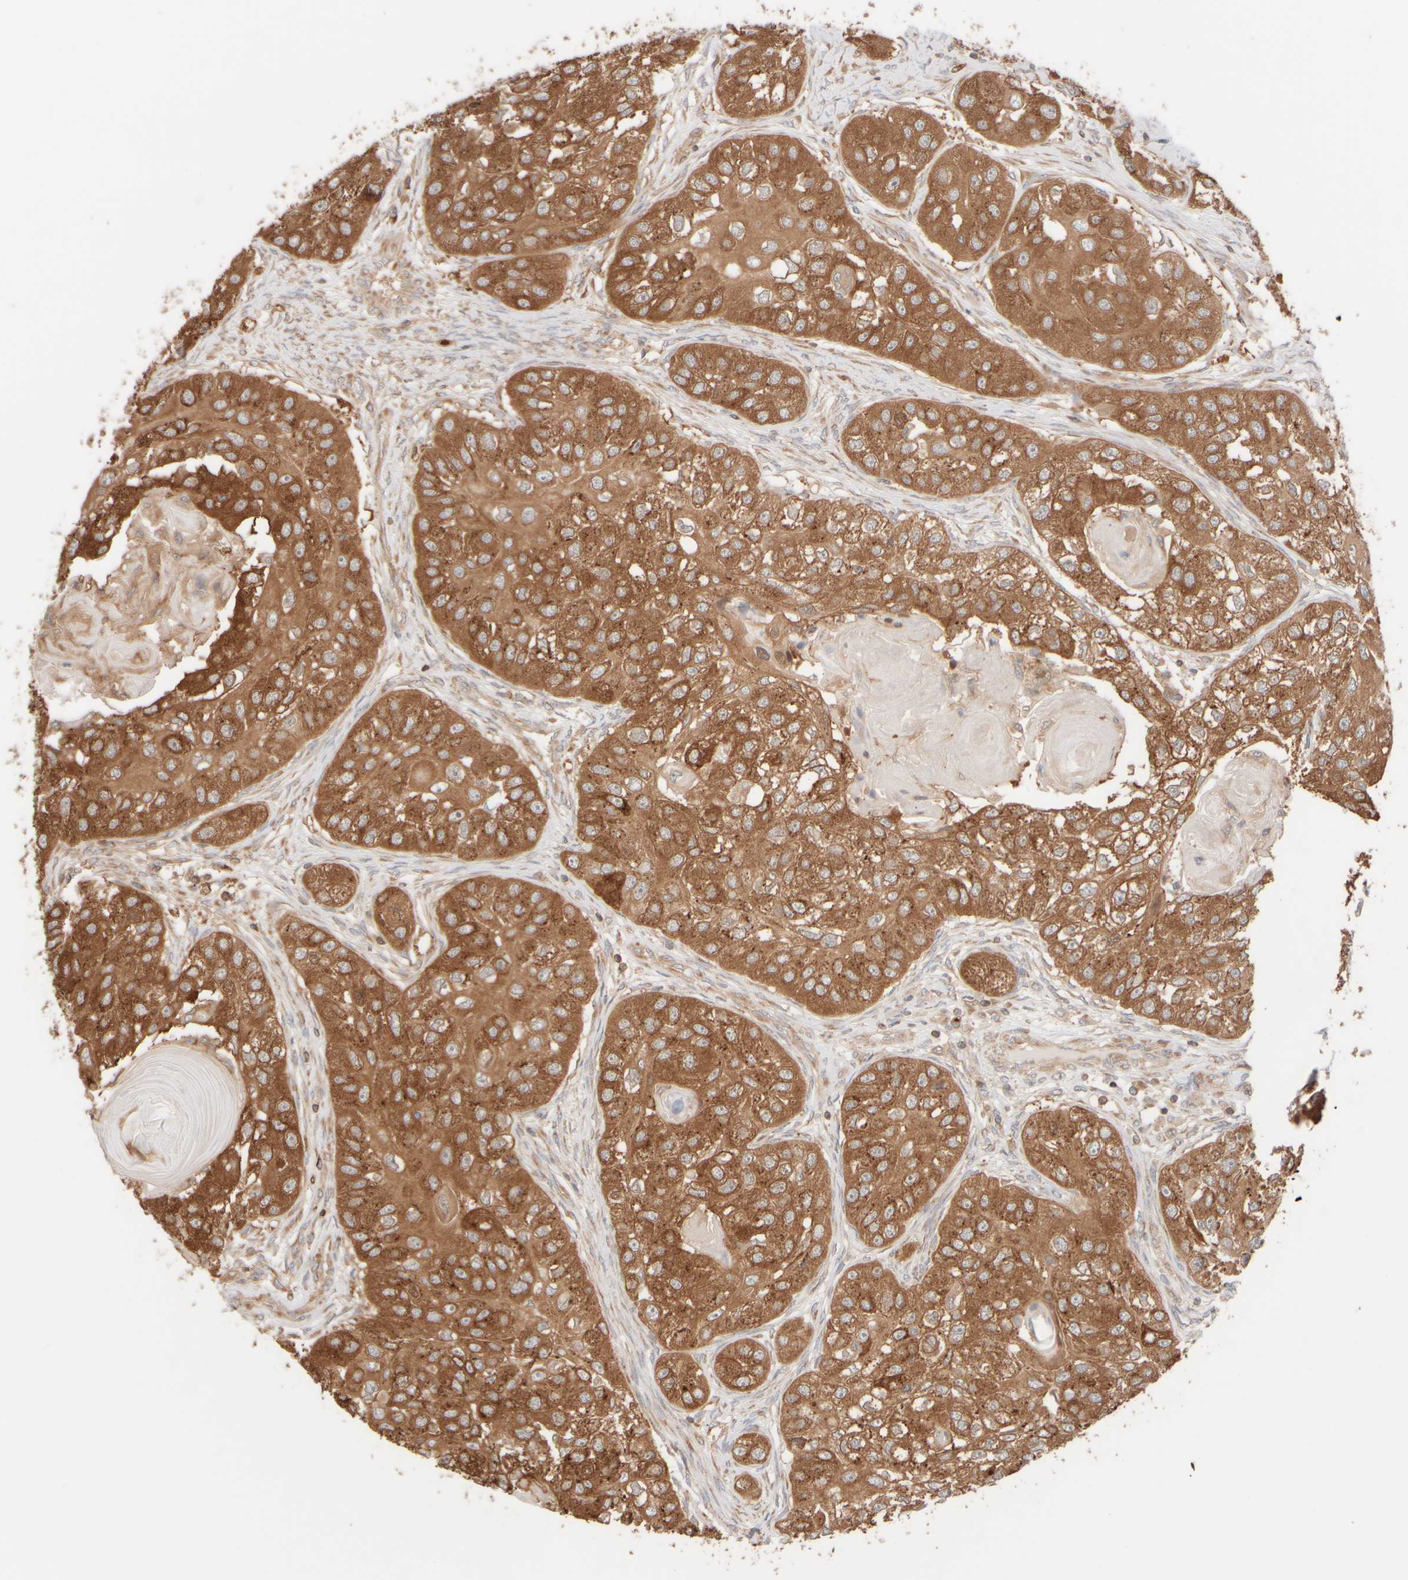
{"staining": {"intensity": "moderate", "quantity": ">75%", "location": "cytoplasmic/membranous"}, "tissue": "head and neck cancer", "cell_type": "Tumor cells", "image_type": "cancer", "snomed": [{"axis": "morphology", "description": "Normal tissue, NOS"}, {"axis": "morphology", "description": "Squamous cell carcinoma, NOS"}, {"axis": "topography", "description": "Skeletal muscle"}, {"axis": "topography", "description": "Head-Neck"}], "caption": "Tumor cells reveal medium levels of moderate cytoplasmic/membranous positivity in approximately >75% of cells in head and neck cancer.", "gene": "RABEP1", "patient": {"sex": "male", "age": 51}}